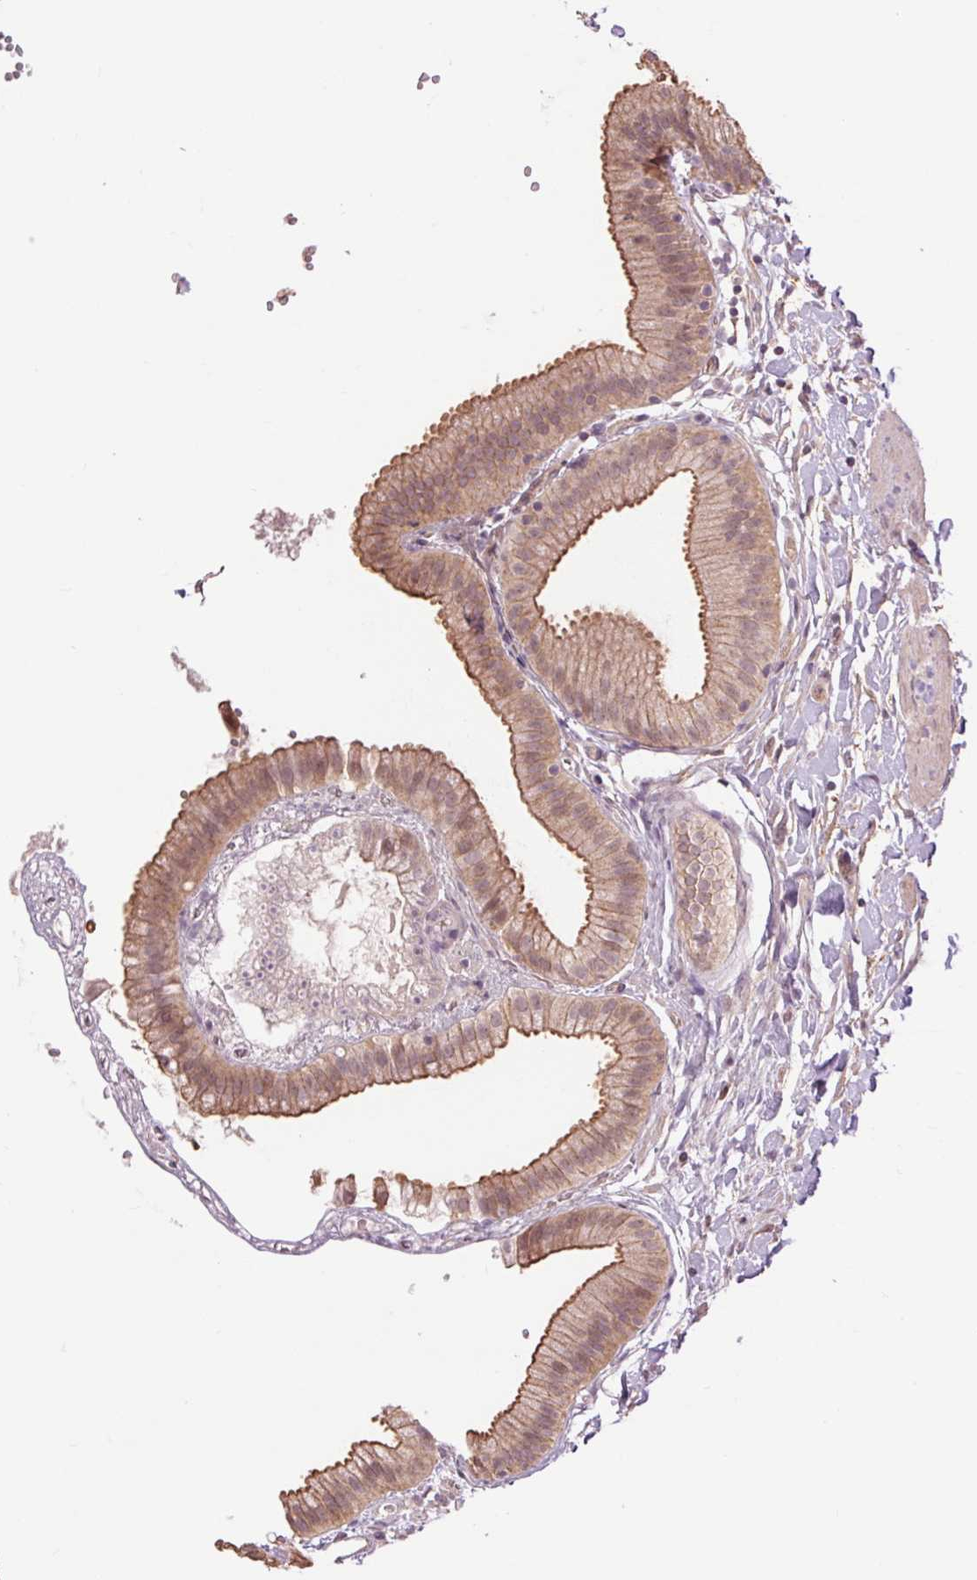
{"staining": {"intensity": "moderate", "quantity": "25%-75%", "location": "cytoplasmic/membranous,nuclear"}, "tissue": "gallbladder", "cell_type": "Glandular cells", "image_type": "normal", "snomed": [{"axis": "morphology", "description": "Normal tissue, NOS"}, {"axis": "topography", "description": "Gallbladder"}], "caption": "DAB (3,3'-diaminobenzidine) immunohistochemical staining of unremarkable human gallbladder displays moderate cytoplasmic/membranous,nuclear protein expression in approximately 25%-75% of glandular cells. The staining was performed using DAB (3,3'-diaminobenzidine), with brown indicating positive protein expression. Nuclei are stained blue with hematoxylin.", "gene": "PALM", "patient": {"sex": "female", "age": 63}}